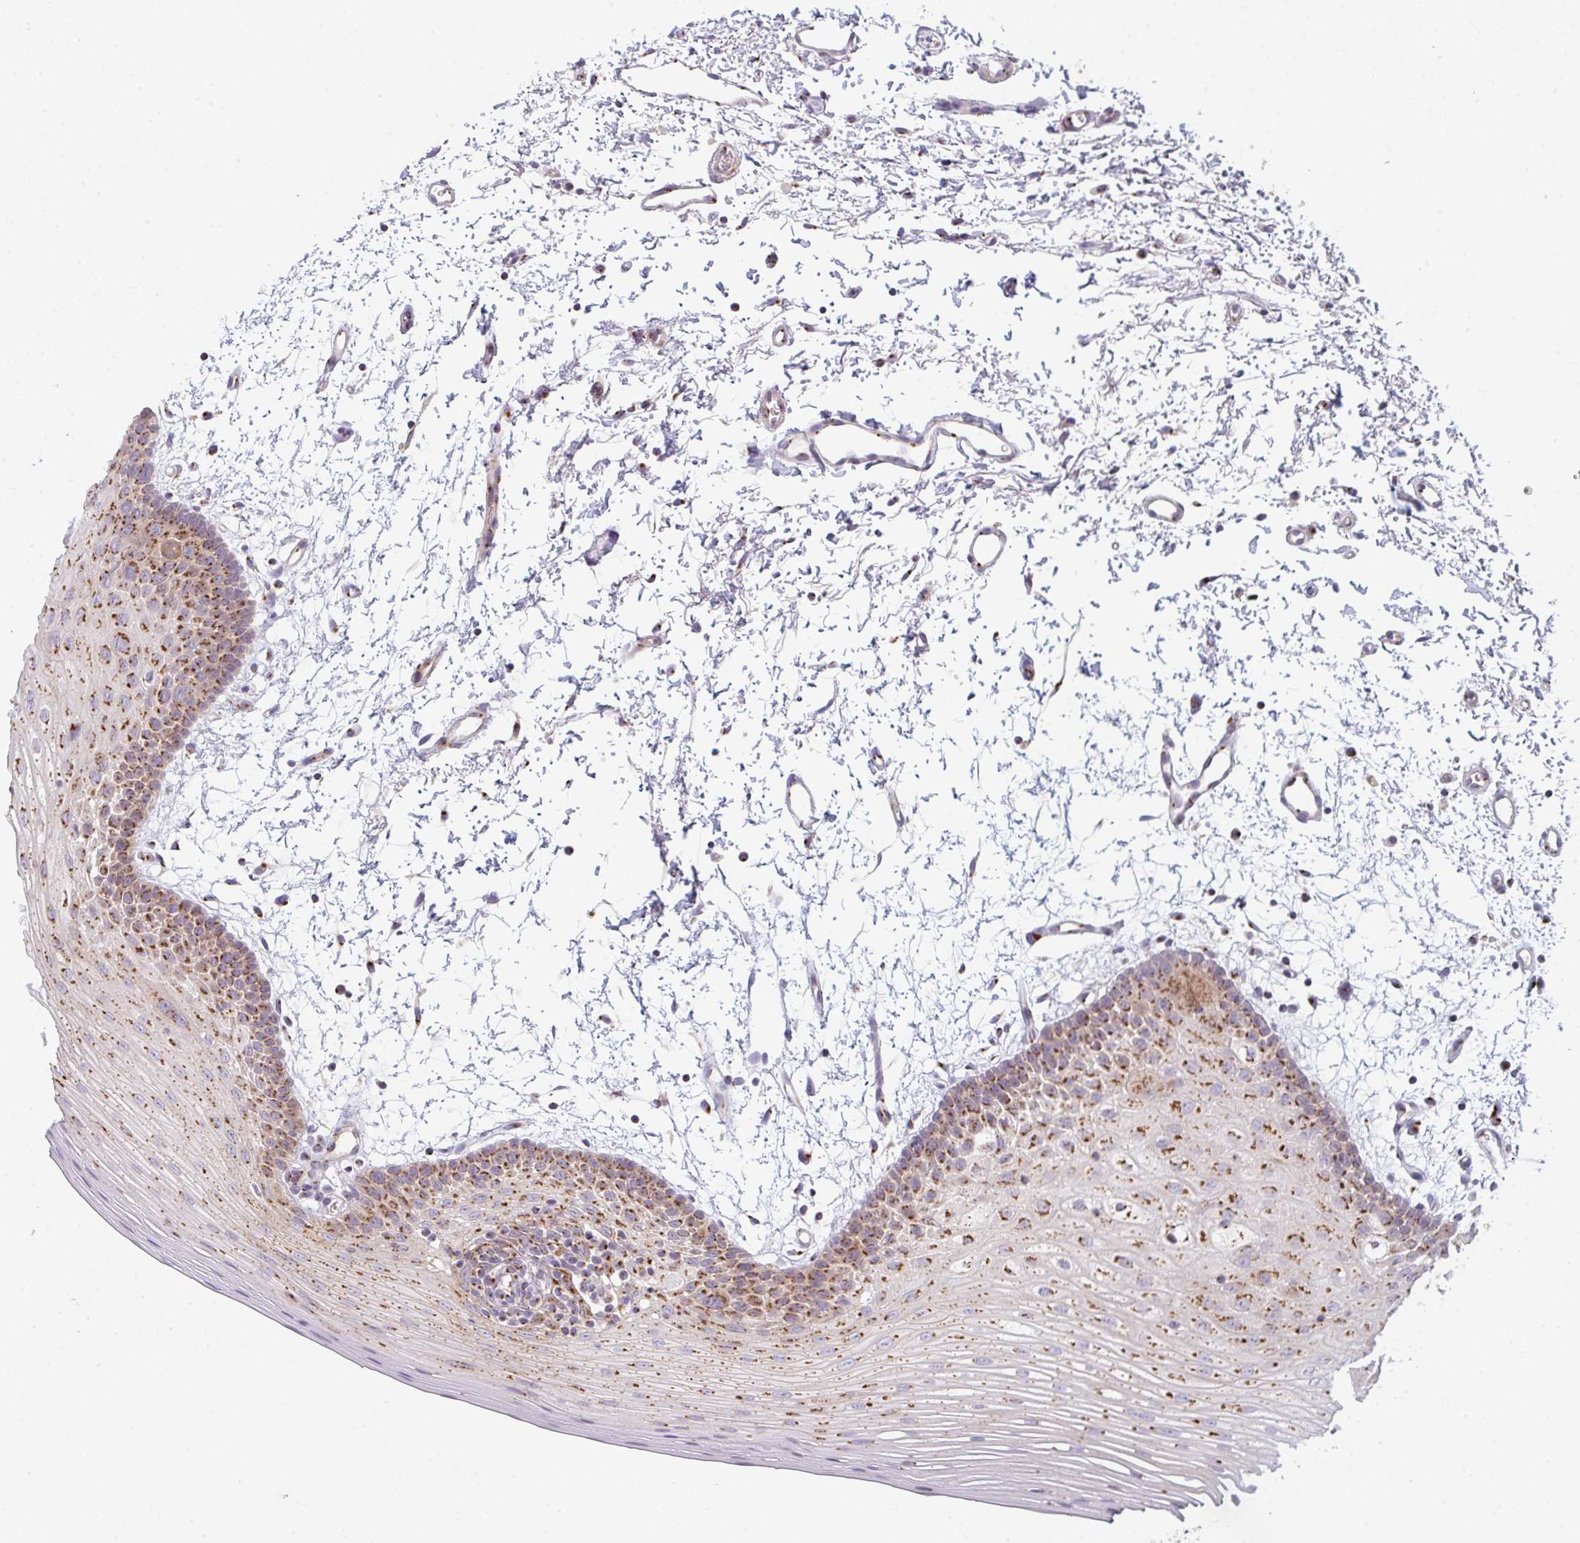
{"staining": {"intensity": "strong", "quantity": ">75%", "location": "cytoplasmic/membranous"}, "tissue": "oral mucosa", "cell_type": "Squamous epithelial cells", "image_type": "normal", "snomed": [{"axis": "morphology", "description": "Normal tissue, NOS"}, {"axis": "topography", "description": "Oral tissue"}], "caption": "Immunohistochemical staining of unremarkable human oral mucosa exhibits strong cytoplasmic/membranous protein staining in approximately >75% of squamous epithelial cells. The staining was performed using DAB (3,3'-diaminobenzidine), with brown indicating positive protein expression. Nuclei are stained blue with hematoxylin.", "gene": "GVQW3", "patient": {"sex": "female", "age": 81}}